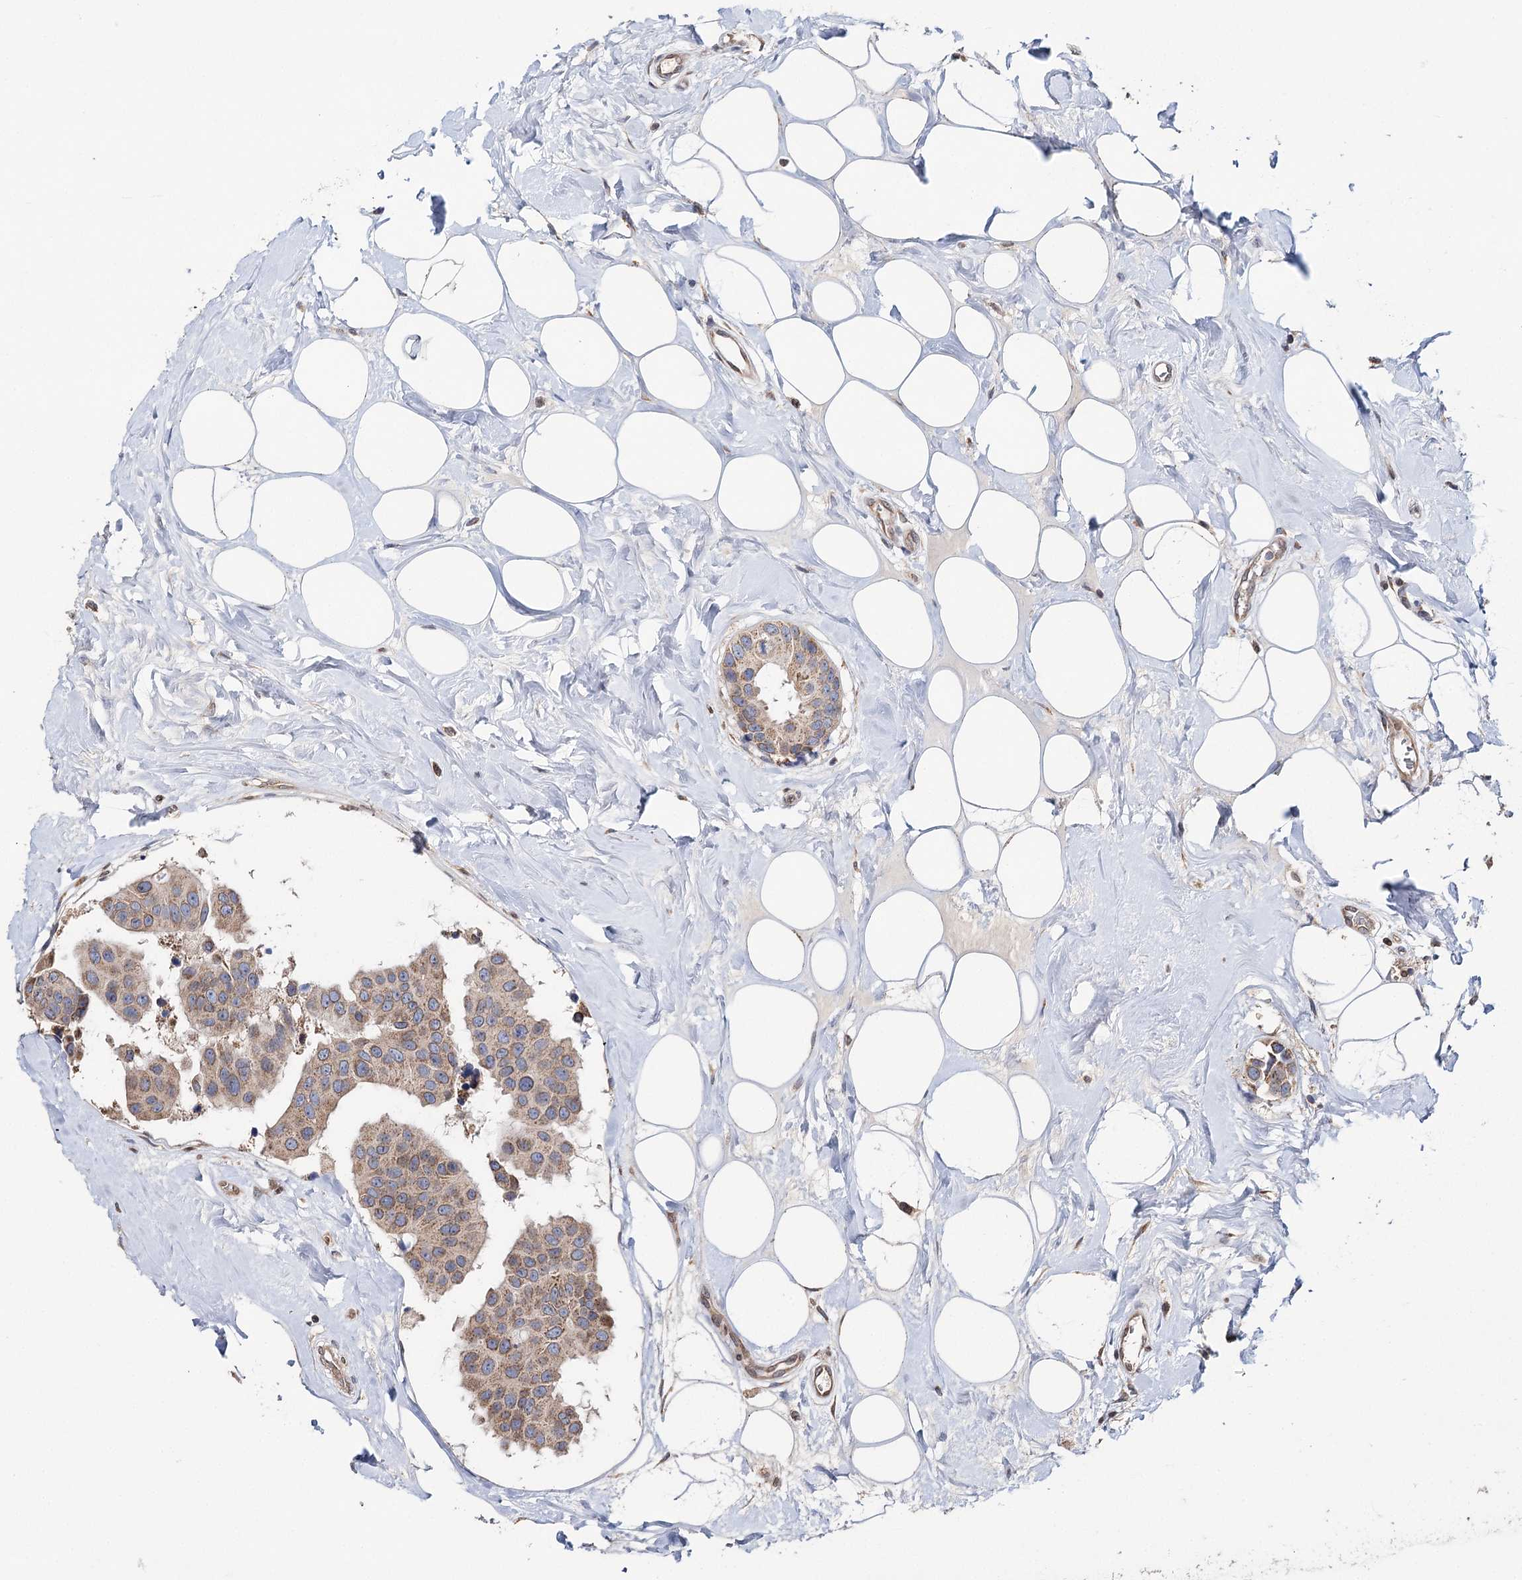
{"staining": {"intensity": "moderate", "quantity": ">75%", "location": "cytoplasmic/membranous"}, "tissue": "breast cancer", "cell_type": "Tumor cells", "image_type": "cancer", "snomed": [{"axis": "morphology", "description": "Normal tissue, NOS"}, {"axis": "morphology", "description": "Duct carcinoma"}, {"axis": "topography", "description": "Breast"}], "caption": "The immunohistochemical stain highlights moderate cytoplasmic/membranous expression in tumor cells of breast cancer (infiltrating ductal carcinoma) tissue. The protein is shown in brown color, while the nuclei are stained blue.", "gene": "CFAP46", "patient": {"sex": "female", "age": 39}}